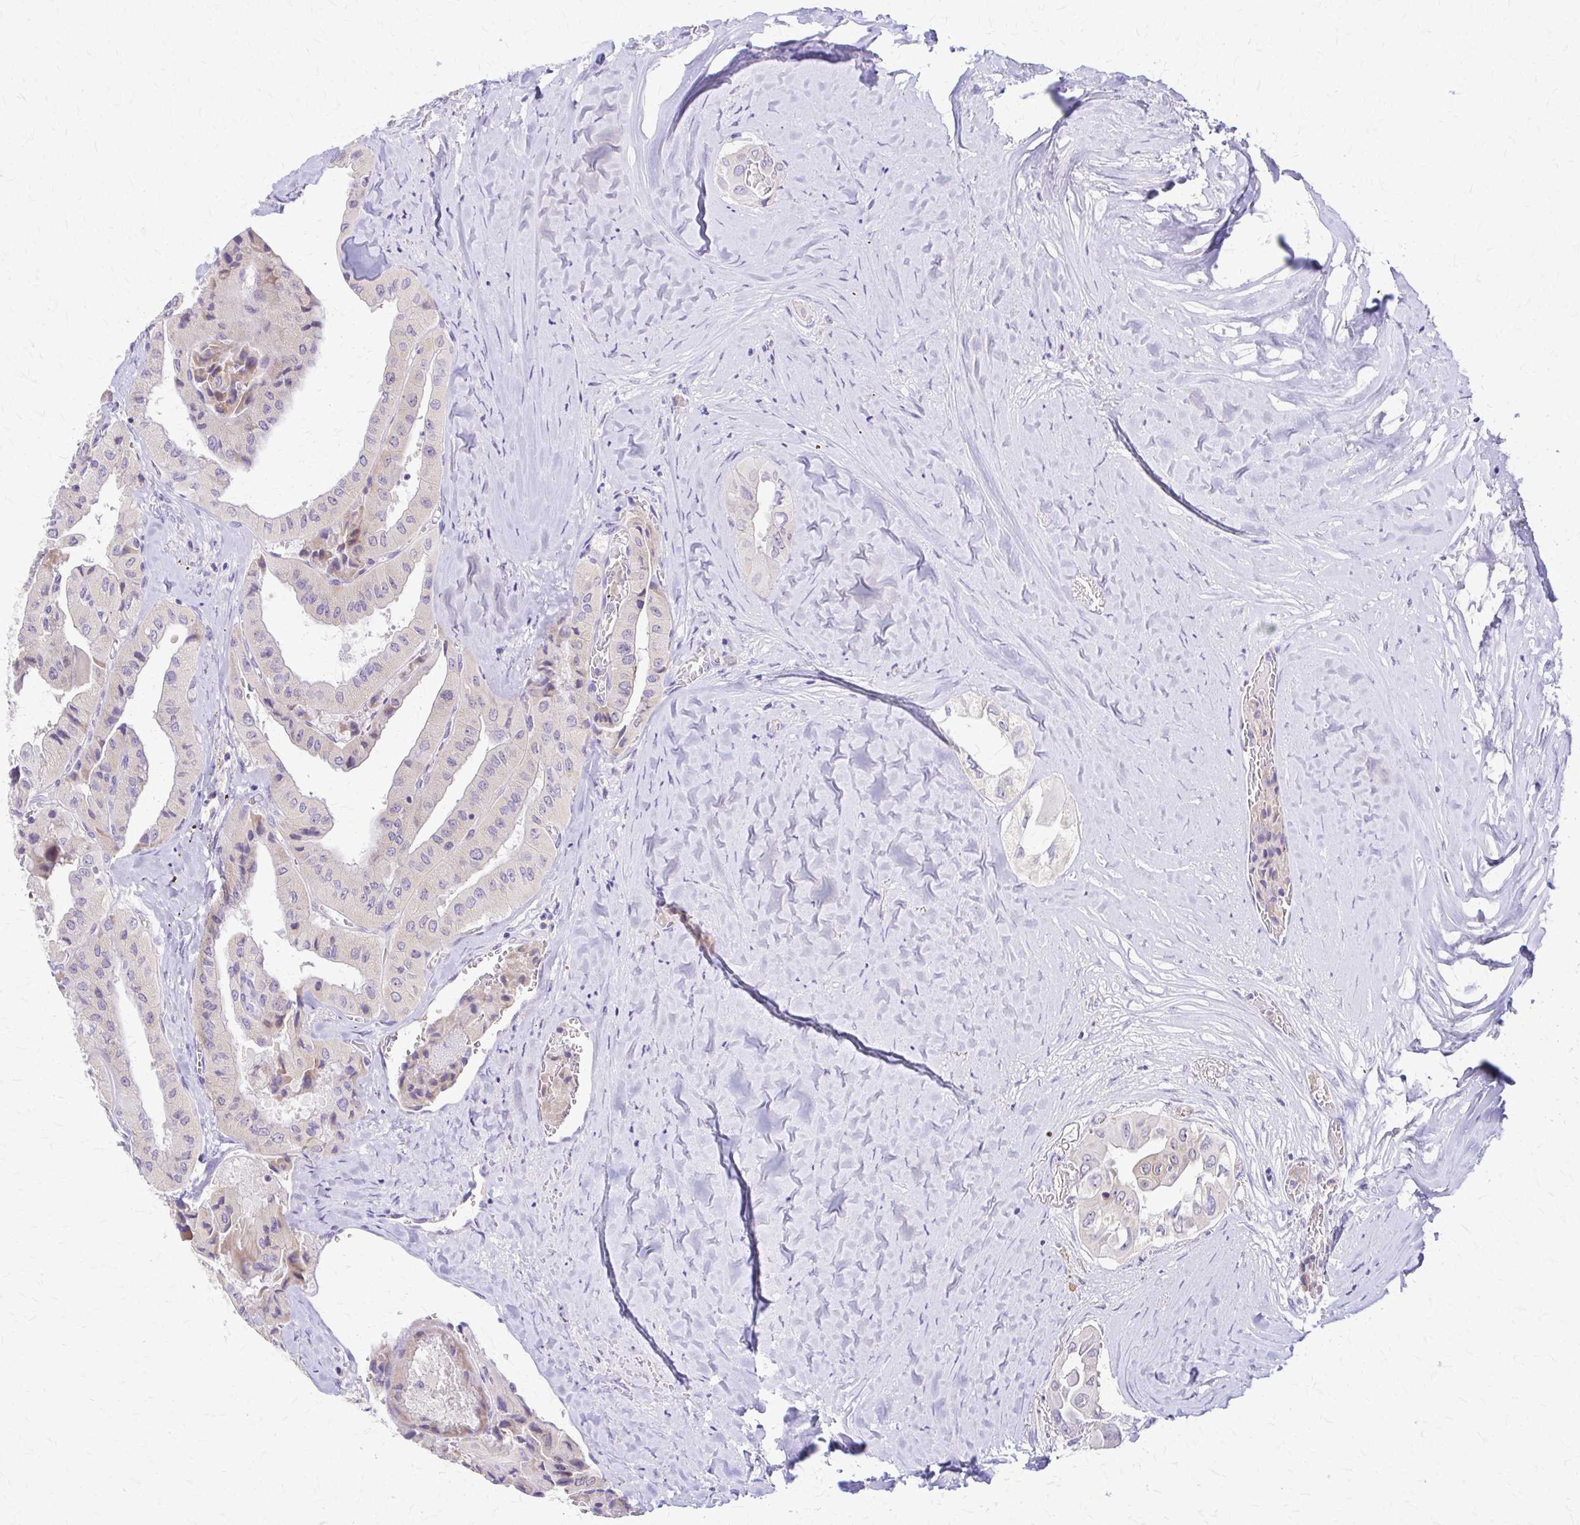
{"staining": {"intensity": "negative", "quantity": "none", "location": "none"}, "tissue": "thyroid cancer", "cell_type": "Tumor cells", "image_type": "cancer", "snomed": [{"axis": "morphology", "description": "Normal tissue, NOS"}, {"axis": "morphology", "description": "Papillary adenocarcinoma, NOS"}, {"axis": "topography", "description": "Thyroid gland"}], "caption": "Tumor cells are negative for brown protein staining in thyroid cancer.", "gene": "SAMD13", "patient": {"sex": "female", "age": 59}}